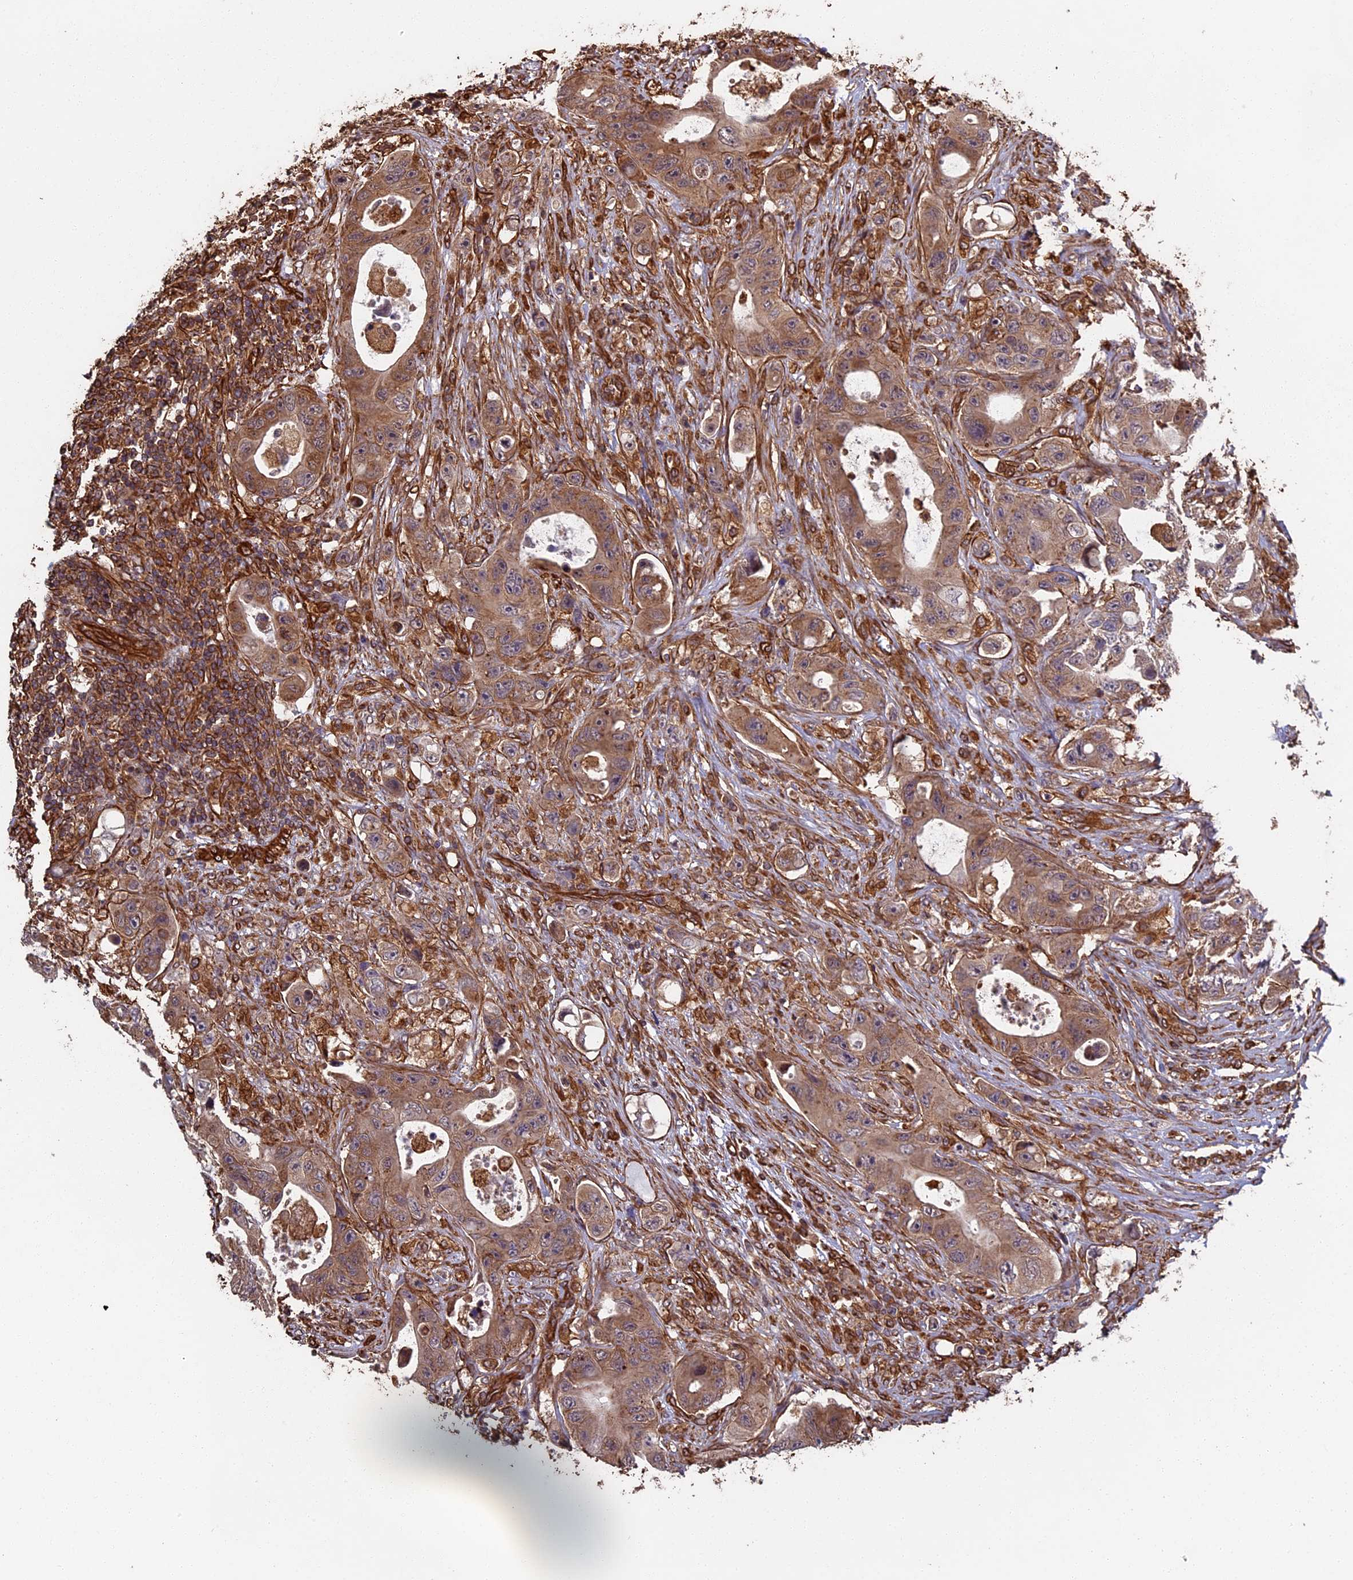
{"staining": {"intensity": "moderate", "quantity": ">75%", "location": "cytoplasmic/membranous"}, "tissue": "colorectal cancer", "cell_type": "Tumor cells", "image_type": "cancer", "snomed": [{"axis": "morphology", "description": "Adenocarcinoma, NOS"}, {"axis": "topography", "description": "Colon"}], "caption": "Colorectal cancer was stained to show a protein in brown. There is medium levels of moderate cytoplasmic/membranous expression in about >75% of tumor cells. (Stains: DAB (3,3'-diaminobenzidine) in brown, nuclei in blue, Microscopy: brightfield microscopy at high magnification).", "gene": "CCDC124", "patient": {"sex": "female", "age": 46}}